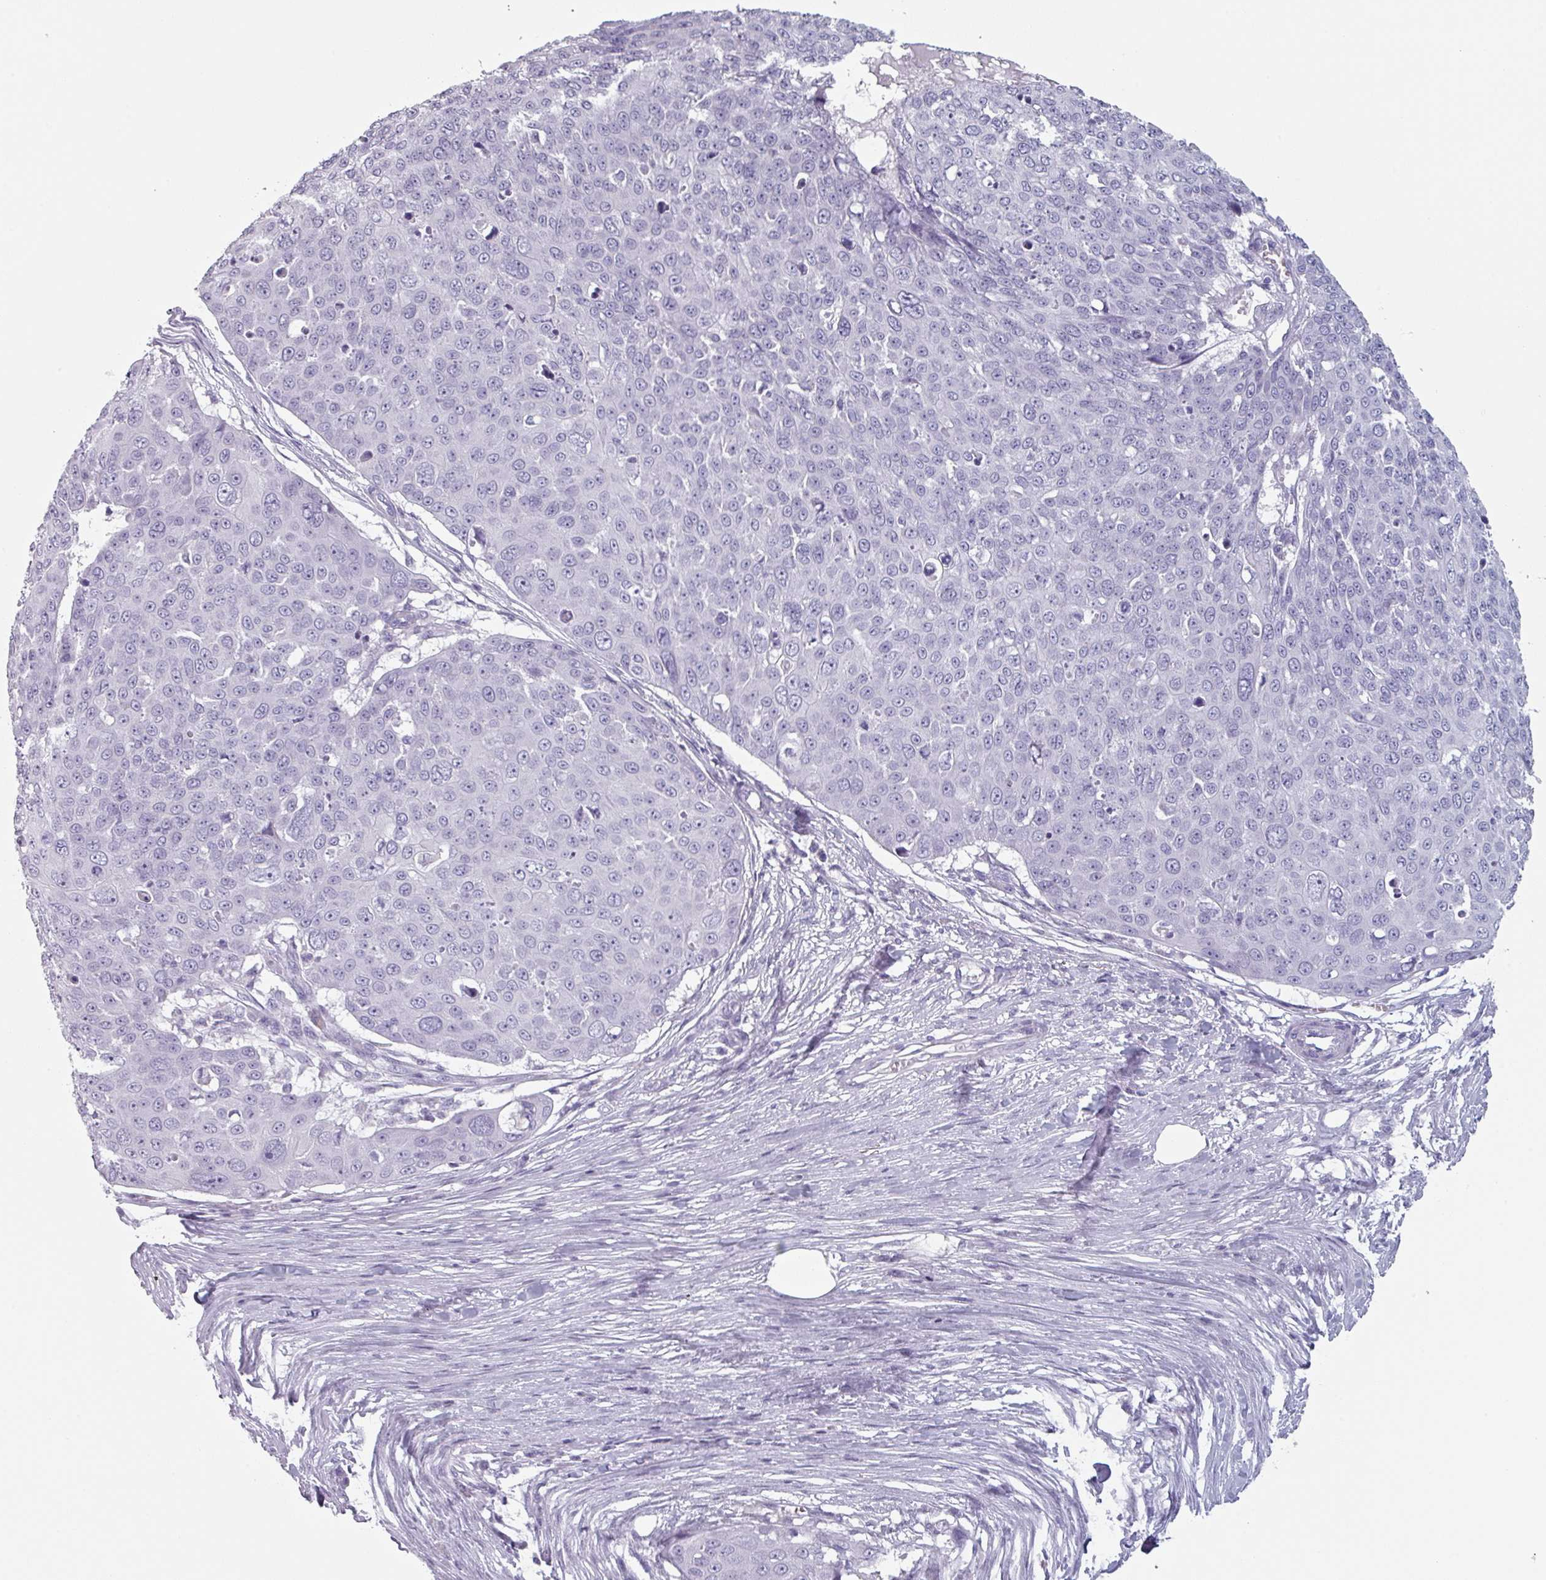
{"staining": {"intensity": "negative", "quantity": "none", "location": "none"}, "tissue": "skin cancer", "cell_type": "Tumor cells", "image_type": "cancer", "snomed": [{"axis": "morphology", "description": "Squamous cell carcinoma, NOS"}, {"axis": "topography", "description": "Skin"}], "caption": "This is an immunohistochemistry histopathology image of squamous cell carcinoma (skin). There is no expression in tumor cells.", "gene": "SLC35G2", "patient": {"sex": "male", "age": 71}}